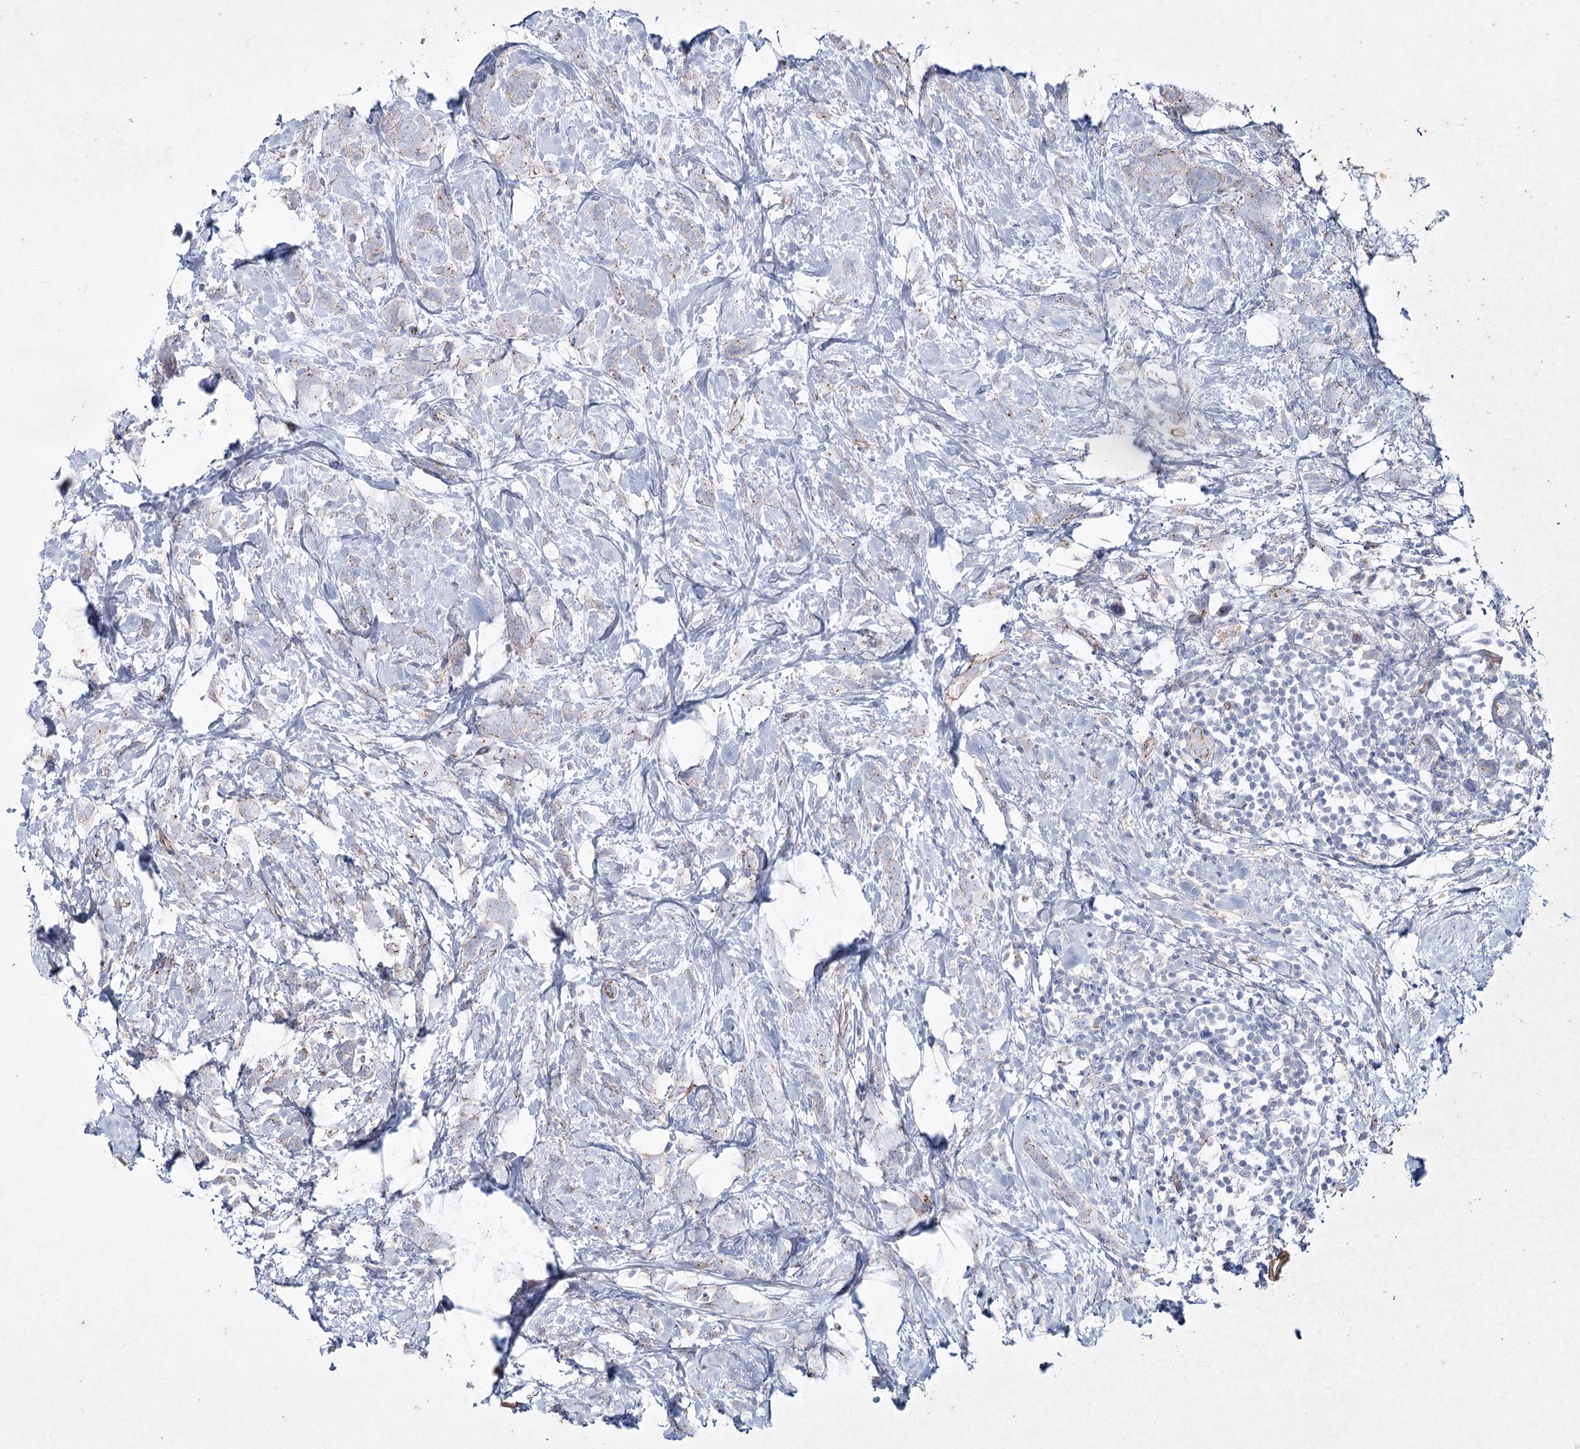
{"staining": {"intensity": "negative", "quantity": "none", "location": "none"}, "tissue": "breast cancer", "cell_type": "Tumor cells", "image_type": "cancer", "snomed": [{"axis": "morphology", "description": "Lobular carcinoma"}, {"axis": "topography", "description": "Breast"}], "caption": "Human lobular carcinoma (breast) stained for a protein using IHC exhibits no staining in tumor cells.", "gene": "LDLRAD3", "patient": {"sex": "female", "age": 58}}